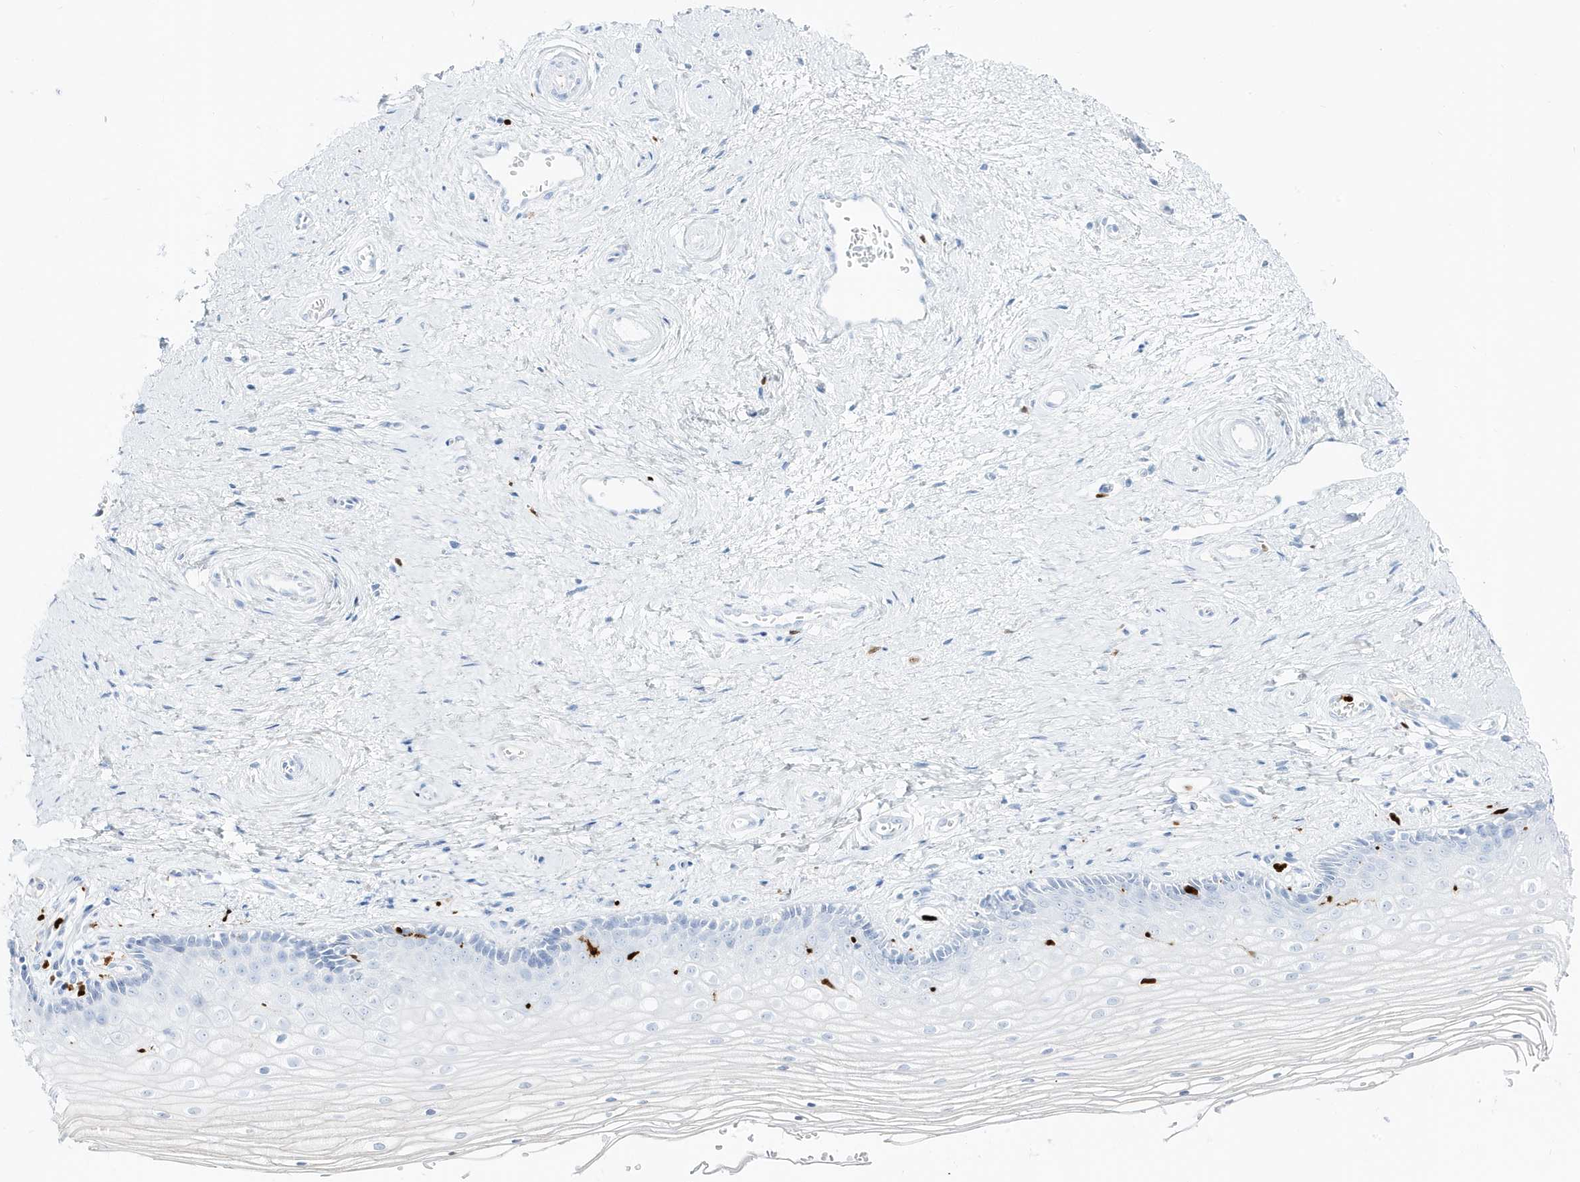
{"staining": {"intensity": "negative", "quantity": "none", "location": "none"}, "tissue": "vagina", "cell_type": "Squamous epithelial cells", "image_type": "normal", "snomed": [{"axis": "morphology", "description": "Normal tissue, NOS"}, {"axis": "topography", "description": "Vagina"}], "caption": "DAB immunohistochemical staining of benign vagina reveals no significant expression in squamous epithelial cells. (Brightfield microscopy of DAB (3,3'-diaminobenzidine) immunohistochemistry at high magnification).", "gene": "MNDA", "patient": {"sex": "female", "age": 46}}